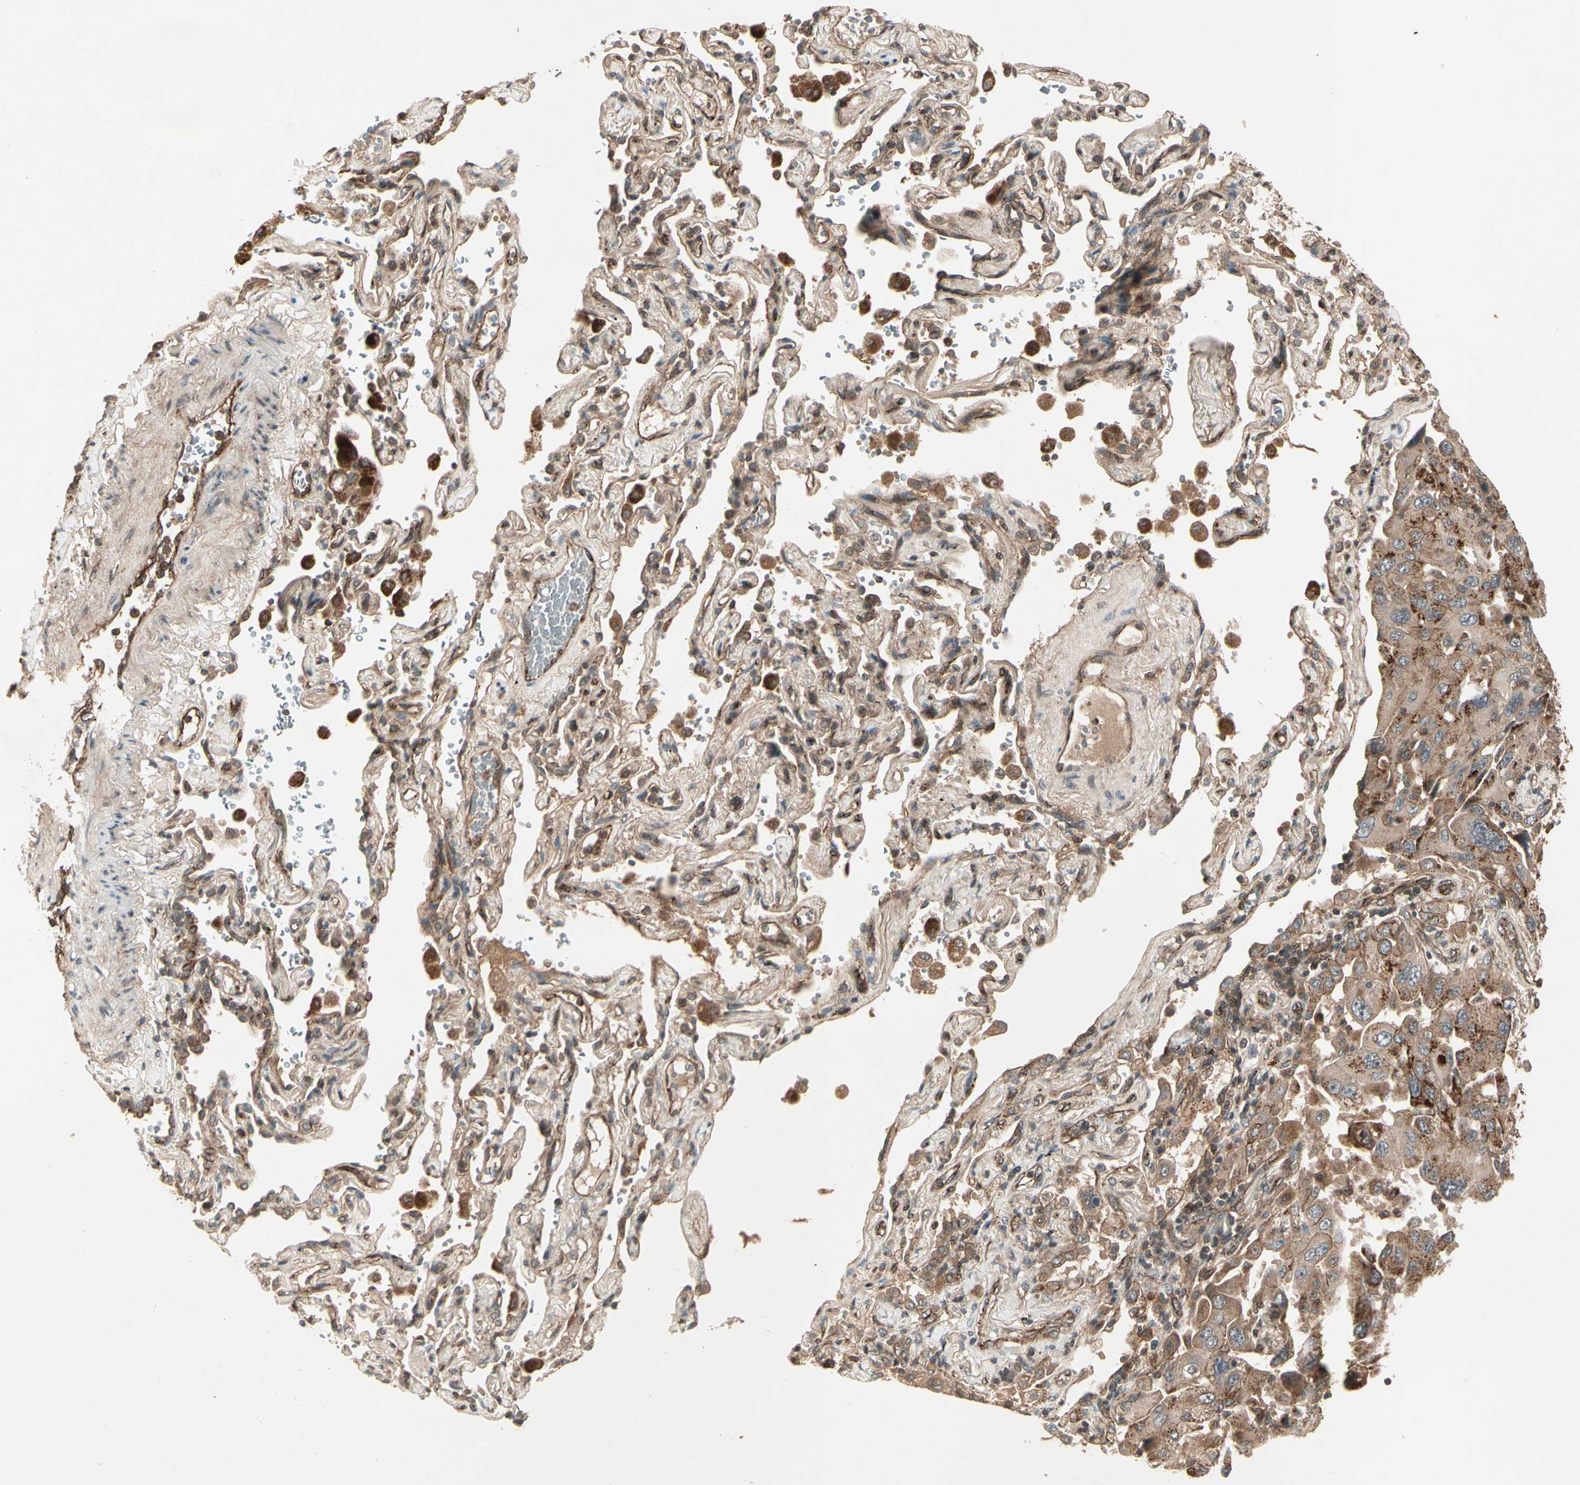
{"staining": {"intensity": "strong", "quantity": ">75%", "location": "cytoplasmic/membranous"}, "tissue": "lung cancer", "cell_type": "Tumor cells", "image_type": "cancer", "snomed": [{"axis": "morphology", "description": "Adenocarcinoma, NOS"}, {"axis": "topography", "description": "Lung"}], "caption": "IHC histopathology image of neoplastic tissue: human adenocarcinoma (lung) stained using IHC demonstrates high levels of strong protein expression localized specifically in the cytoplasmic/membranous of tumor cells, appearing as a cytoplasmic/membranous brown color.", "gene": "FLOT1", "patient": {"sex": "female", "age": 65}}